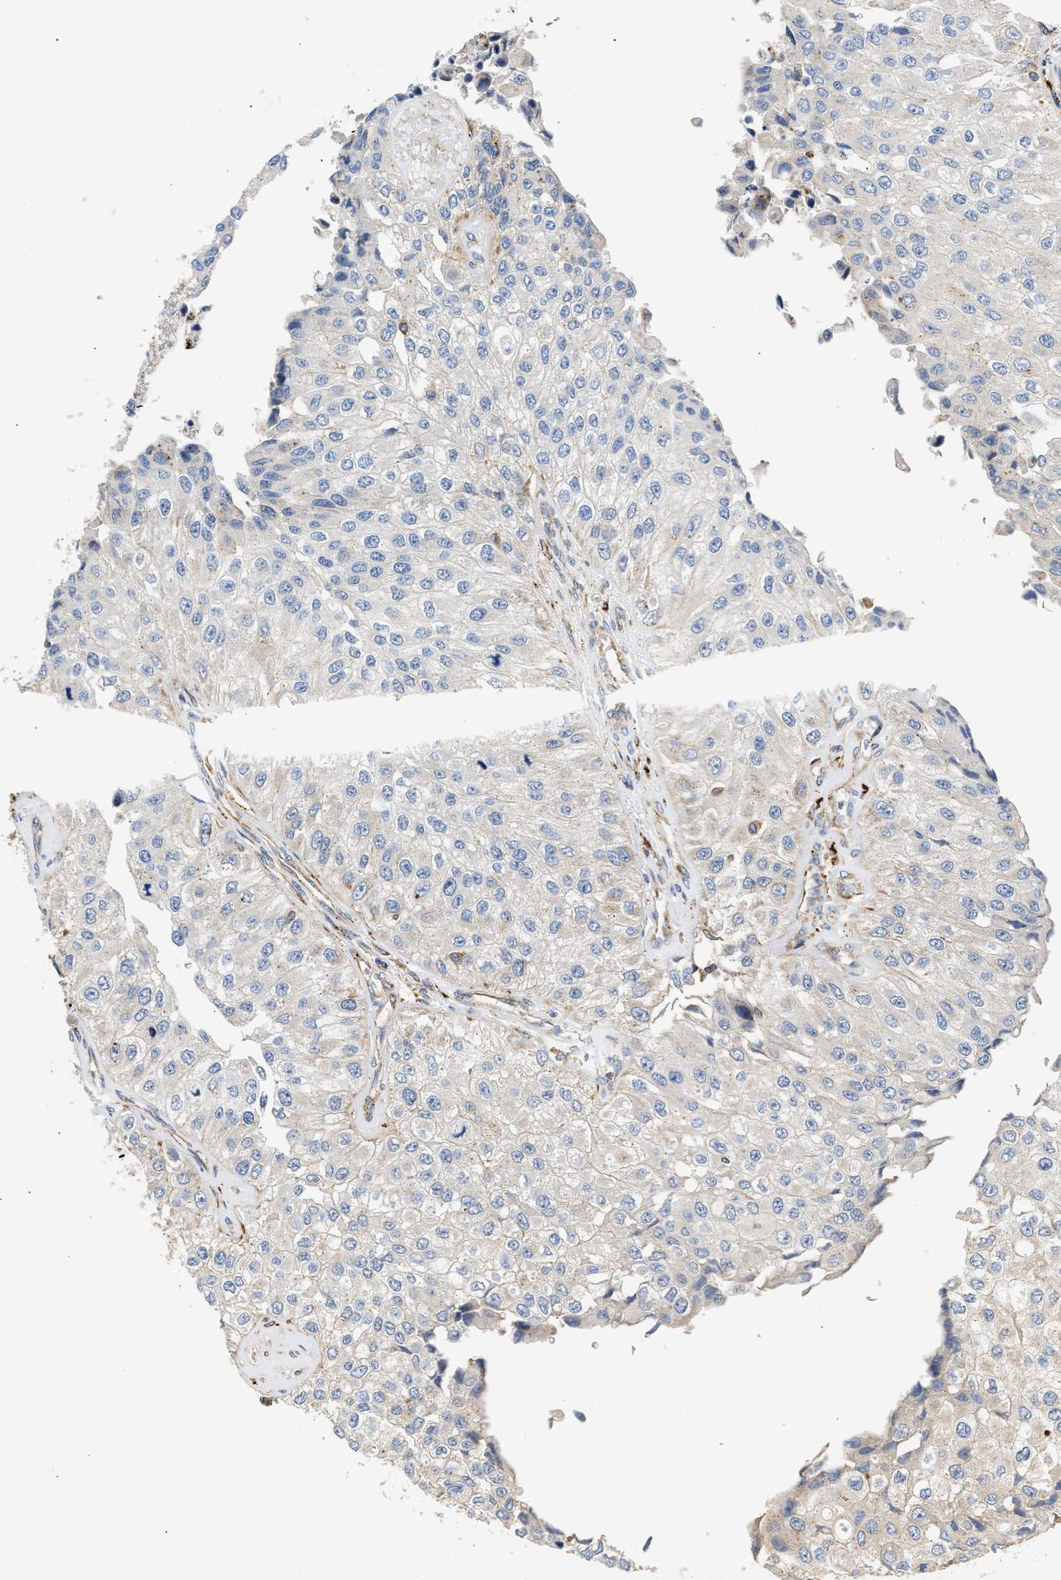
{"staining": {"intensity": "negative", "quantity": "none", "location": "none"}, "tissue": "urothelial cancer", "cell_type": "Tumor cells", "image_type": "cancer", "snomed": [{"axis": "morphology", "description": "Urothelial carcinoma, High grade"}, {"axis": "topography", "description": "Kidney"}, {"axis": "topography", "description": "Urinary bladder"}], "caption": "Histopathology image shows no protein staining in tumor cells of urothelial carcinoma (high-grade) tissue. The staining was performed using DAB (3,3'-diaminobenzidine) to visualize the protein expression in brown, while the nuclei were stained in blue with hematoxylin (Magnification: 20x).", "gene": "AMZ1", "patient": {"sex": "male", "age": 77}}